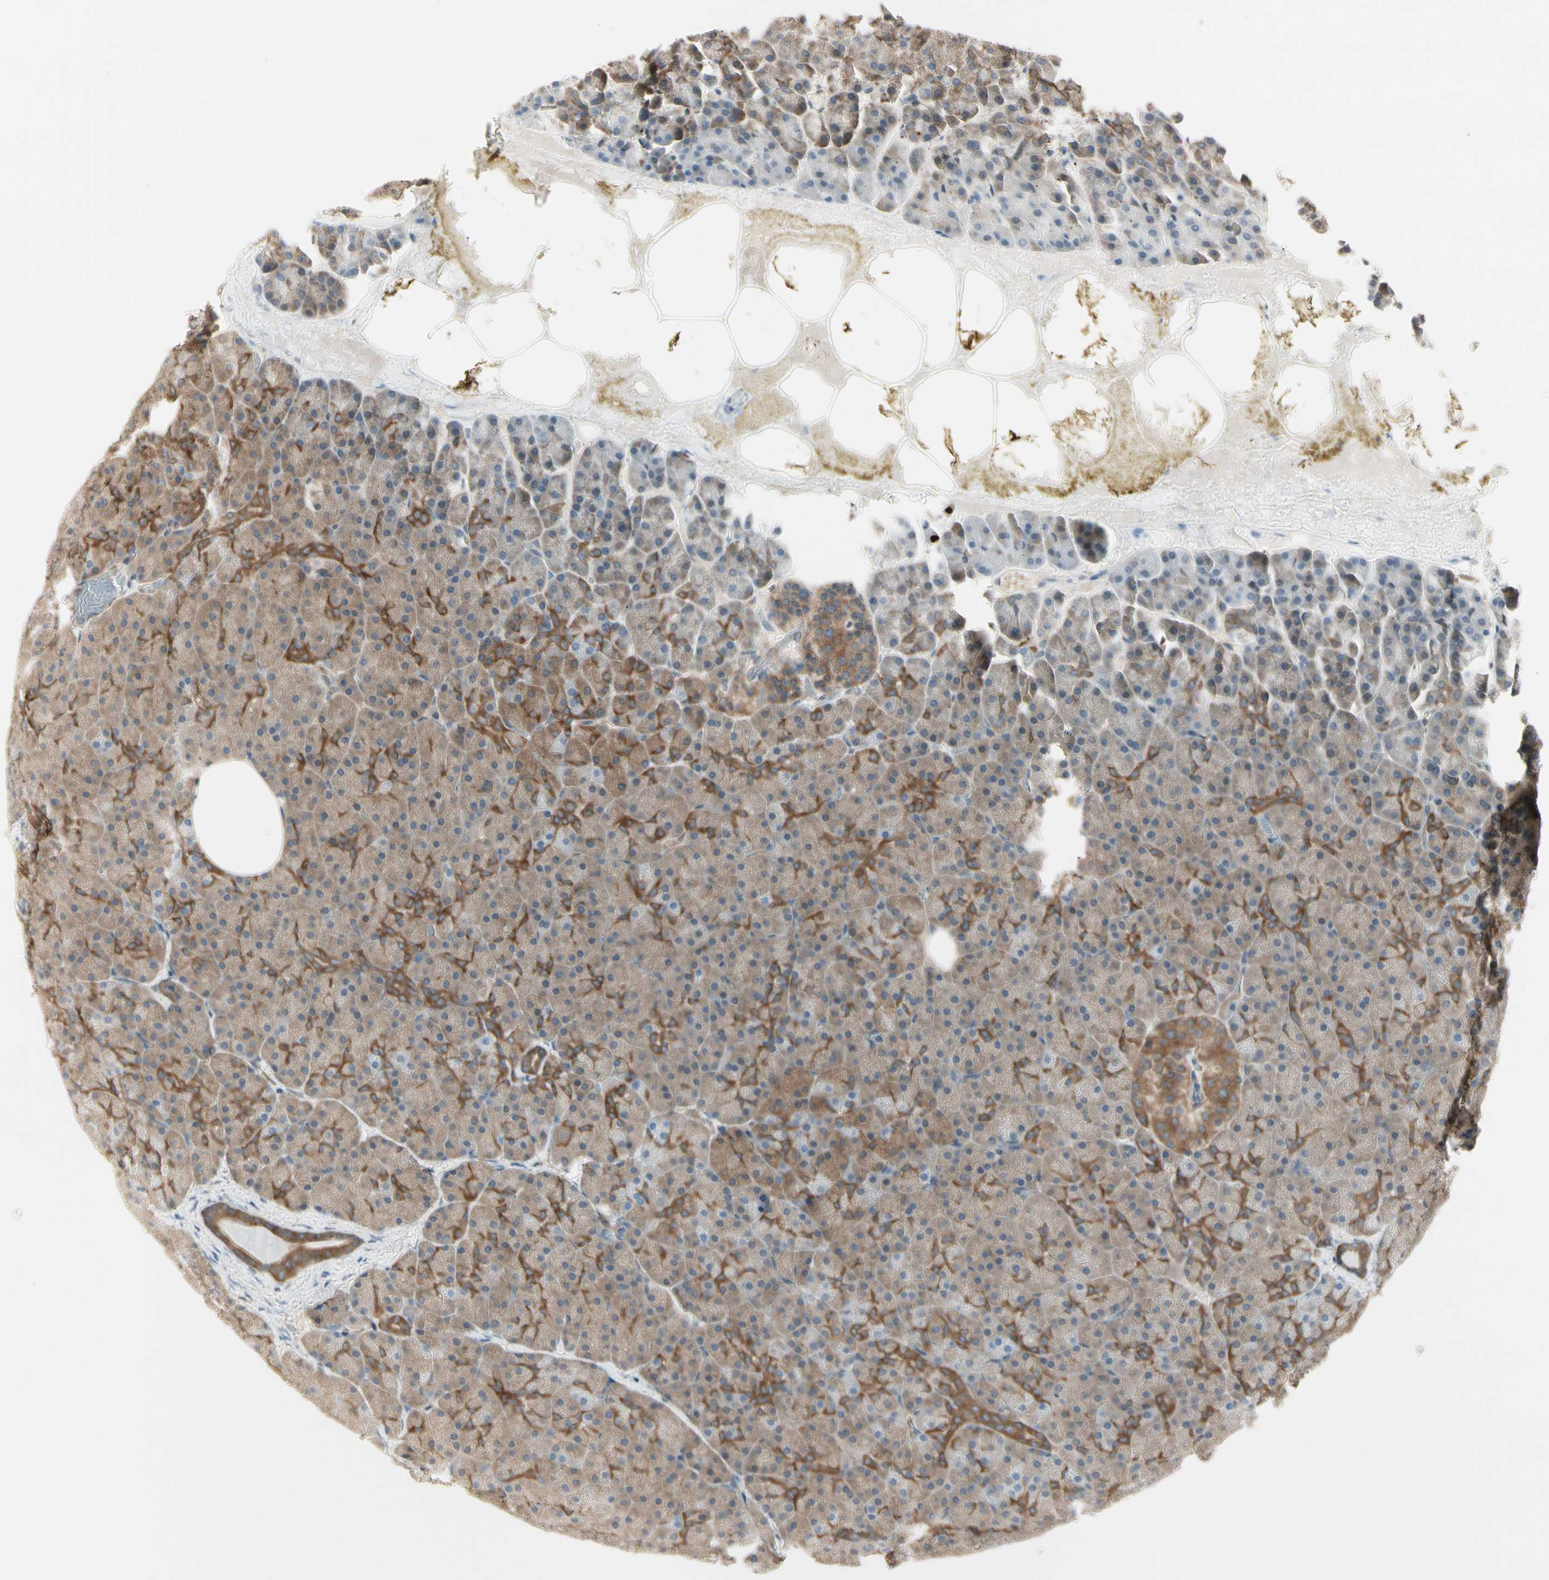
{"staining": {"intensity": "moderate", "quantity": ">75%", "location": "cytoplasmic/membranous"}, "tissue": "pancreas", "cell_type": "Exocrine glandular cells", "image_type": "normal", "snomed": [{"axis": "morphology", "description": "Normal tissue, NOS"}, {"axis": "topography", "description": "Pancreas"}], "caption": "Immunohistochemistry (DAB (3,3'-diaminobenzidine)) staining of normal pancreas reveals moderate cytoplasmic/membranous protein staining in approximately >75% of exocrine glandular cells.", "gene": "OXSR1", "patient": {"sex": "female", "age": 35}}